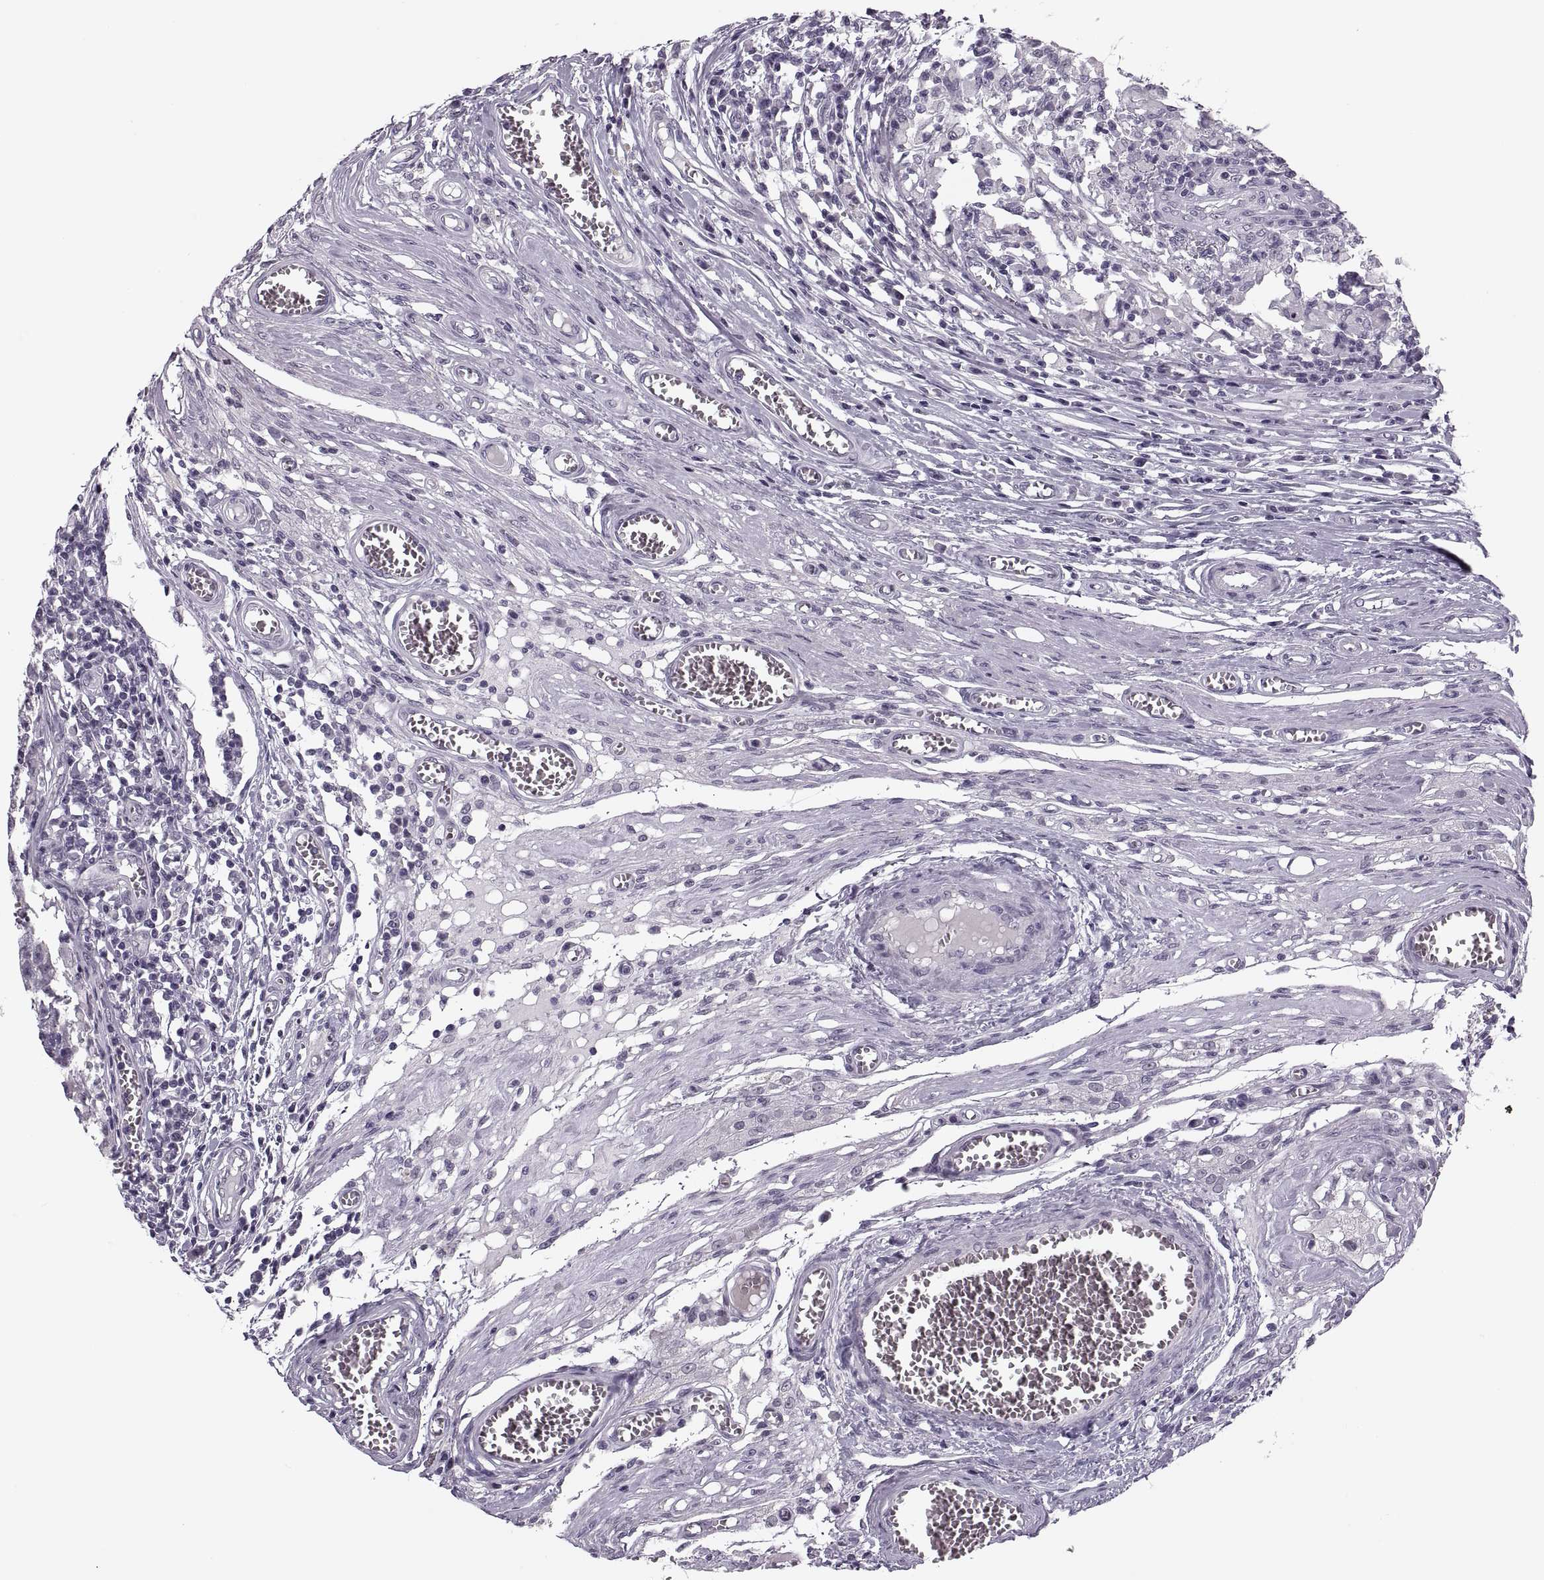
{"staining": {"intensity": "negative", "quantity": "none", "location": "none"}, "tissue": "testis cancer", "cell_type": "Tumor cells", "image_type": "cancer", "snomed": [{"axis": "morphology", "description": "Carcinoma, Embryonal, NOS"}, {"axis": "topography", "description": "Testis"}], "caption": "Human embryonal carcinoma (testis) stained for a protein using immunohistochemistry demonstrates no positivity in tumor cells.", "gene": "PAGE5", "patient": {"sex": "male", "age": 36}}